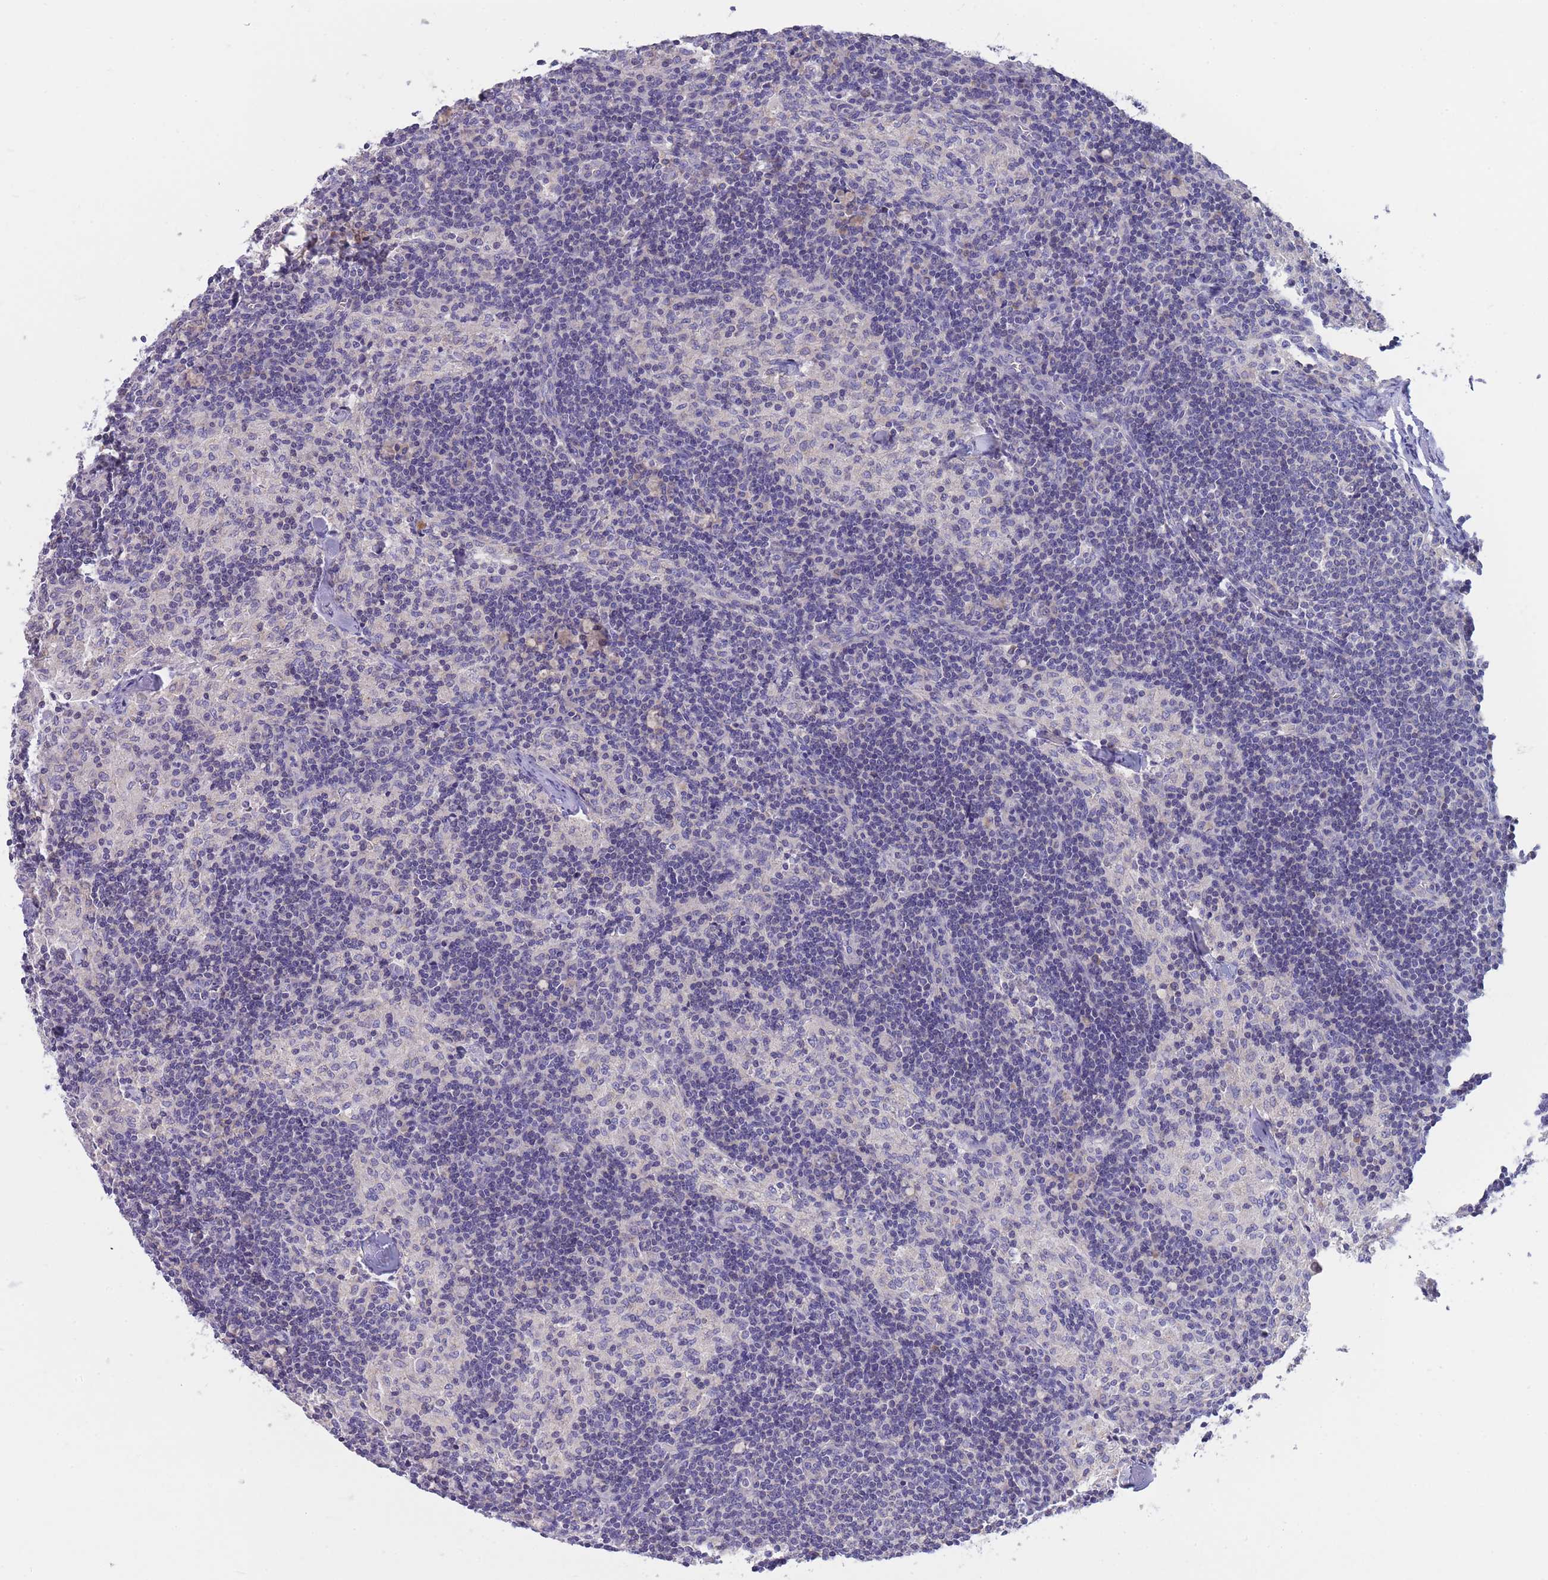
{"staining": {"intensity": "negative", "quantity": "none", "location": "none"}, "tissue": "lymph node", "cell_type": "Germinal center cells", "image_type": "normal", "snomed": [{"axis": "morphology", "description": "Normal tissue, NOS"}, {"axis": "topography", "description": "Lymph node"}], "caption": "High power microscopy micrograph of an immunohistochemistry (IHC) micrograph of benign lymph node, revealing no significant positivity in germinal center cells.", "gene": "SH2B2", "patient": {"sex": "female", "age": 42}}